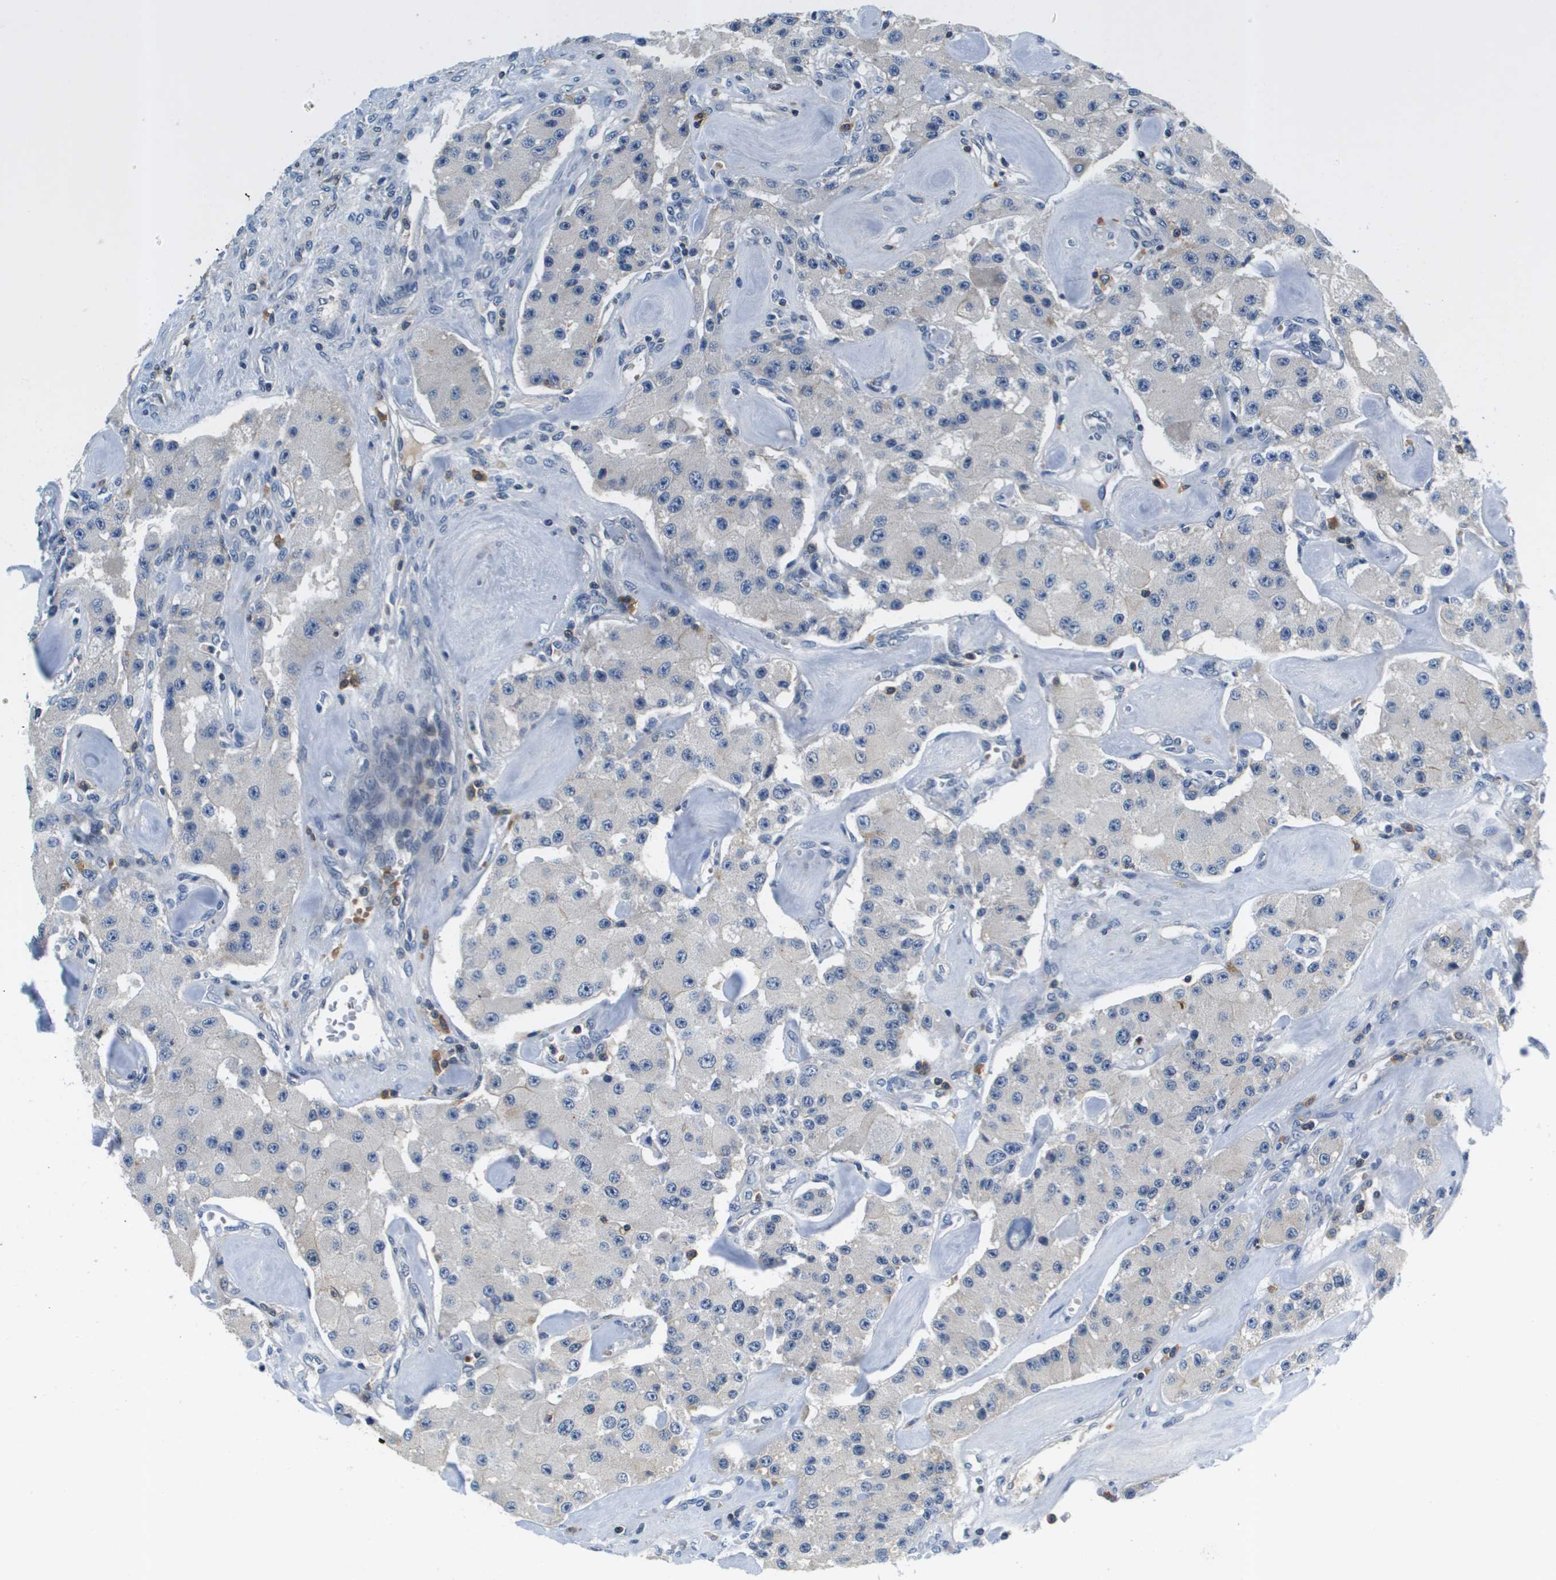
{"staining": {"intensity": "weak", "quantity": "<25%", "location": "cytoplasmic/membranous"}, "tissue": "carcinoid", "cell_type": "Tumor cells", "image_type": "cancer", "snomed": [{"axis": "morphology", "description": "Carcinoid, malignant, NOS"}, {"axis": "topography", "description": "Pancreas"}], "caption": "The micrograph exhibits no staining of tumor cells in carcinoid (malignant). (Stains: DAB immunohistochemistry (IHC) with hematoxylin counter stain, Microscopy: brightfield microscopy at high magnification).", "gene": "KCNQ5", "patient": {"sex": "male", "age": 41}}